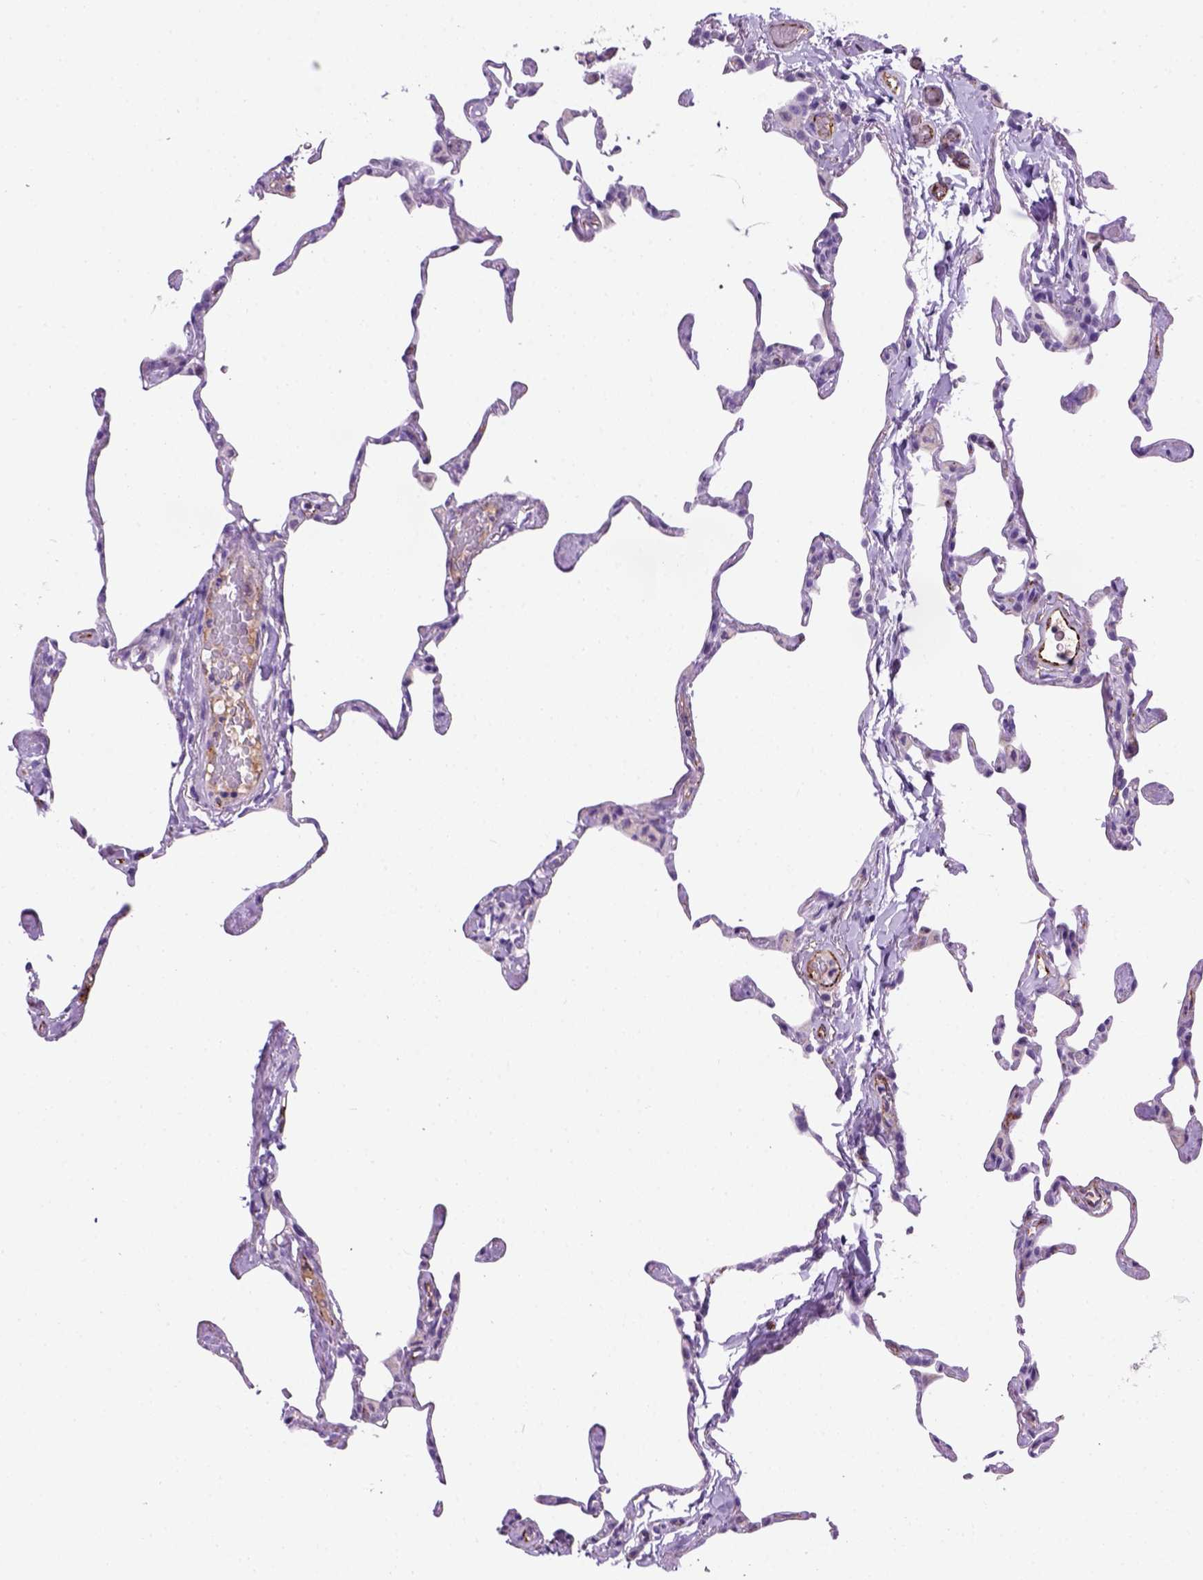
{"staining": {"intensity": "negative", "quantity": "none", "location": "none"}, "tissue": "lung", "cell_type": "Alveolar cells", "image_type": "normal", "snomed": [{"axis": "morphology", "description": "Normal tissue, NOS"}, {"axis": "topography", "description": "Lung"}], "caption": "Immunohistochemistry micrograph of benign lung stained for a protein (brown), which displays no expression in alveolar cells. Brightfield microscopy of IHC stained with DAB (3,3'-diaminobenzidine) (brown) and hematoxylin (blue), captured at high magnification.", "gene": "VWF", "patient": {"sex": "male", "age": 65}}